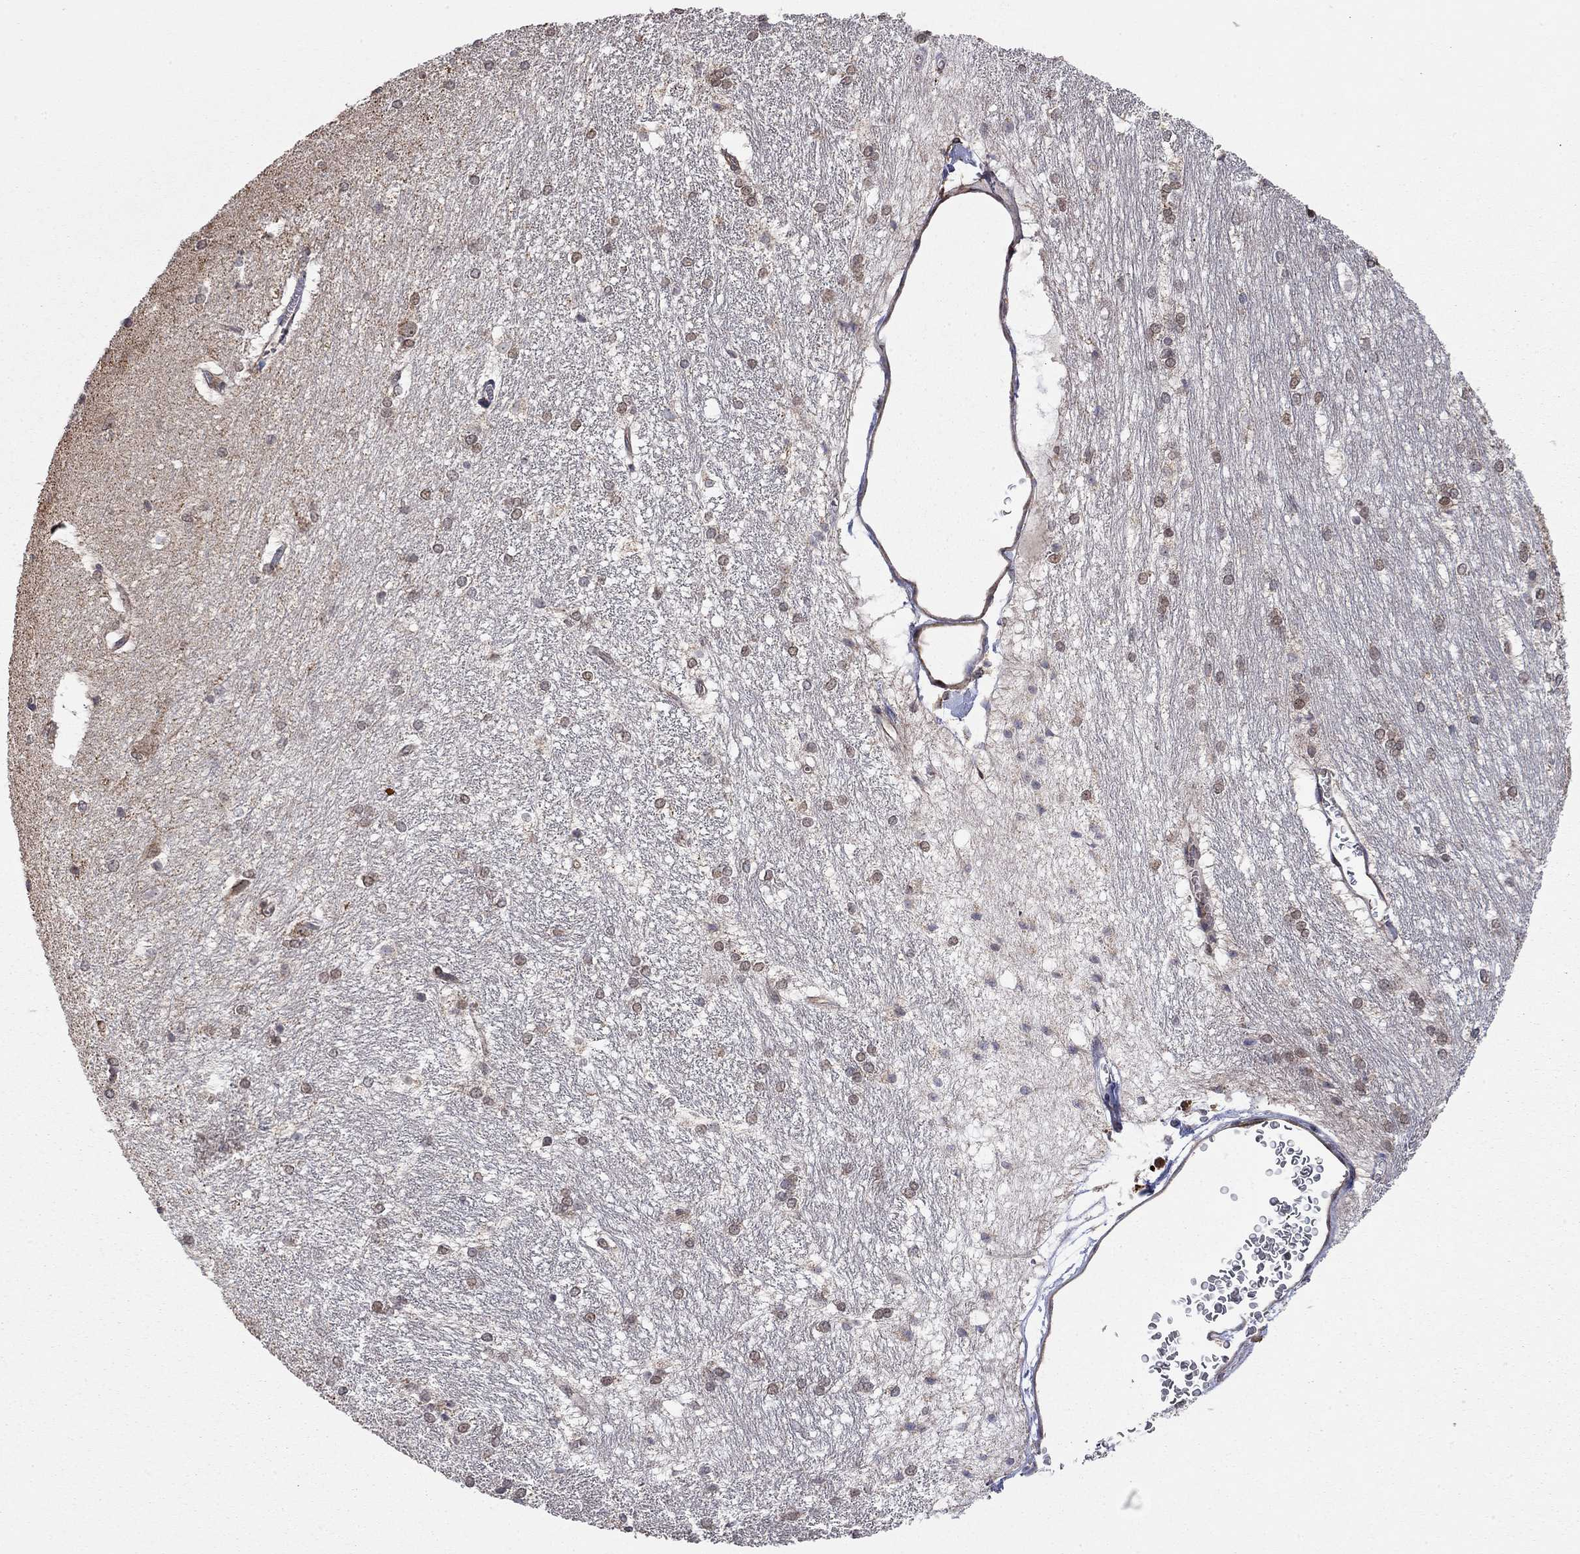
{"staining": {"intensity": "moderate", "quantity": "25%-75%", "location": "nuclear"}, "tissue": "hippocampus", "cell_type": "Glial cells", "image_type": "normal", "snomed": [{"axis": "morphology", "description": "Normal tissue, NOS"}, {"axis": "topography", "description": "Cerebral cortex"}, {"axis": "topography", "description": "Hippocampus"}], "caption": "High-magnification brightfield microscopy of unremarkable hippocampus stained with DAB (brown) and counterstained with hematoxylin (blue). glial cells exhibit moderate nuclear positivity is identified in about25%-75% of cells.", "gene": "TDP1", "patient": {"sex": "female", "age": 19}}